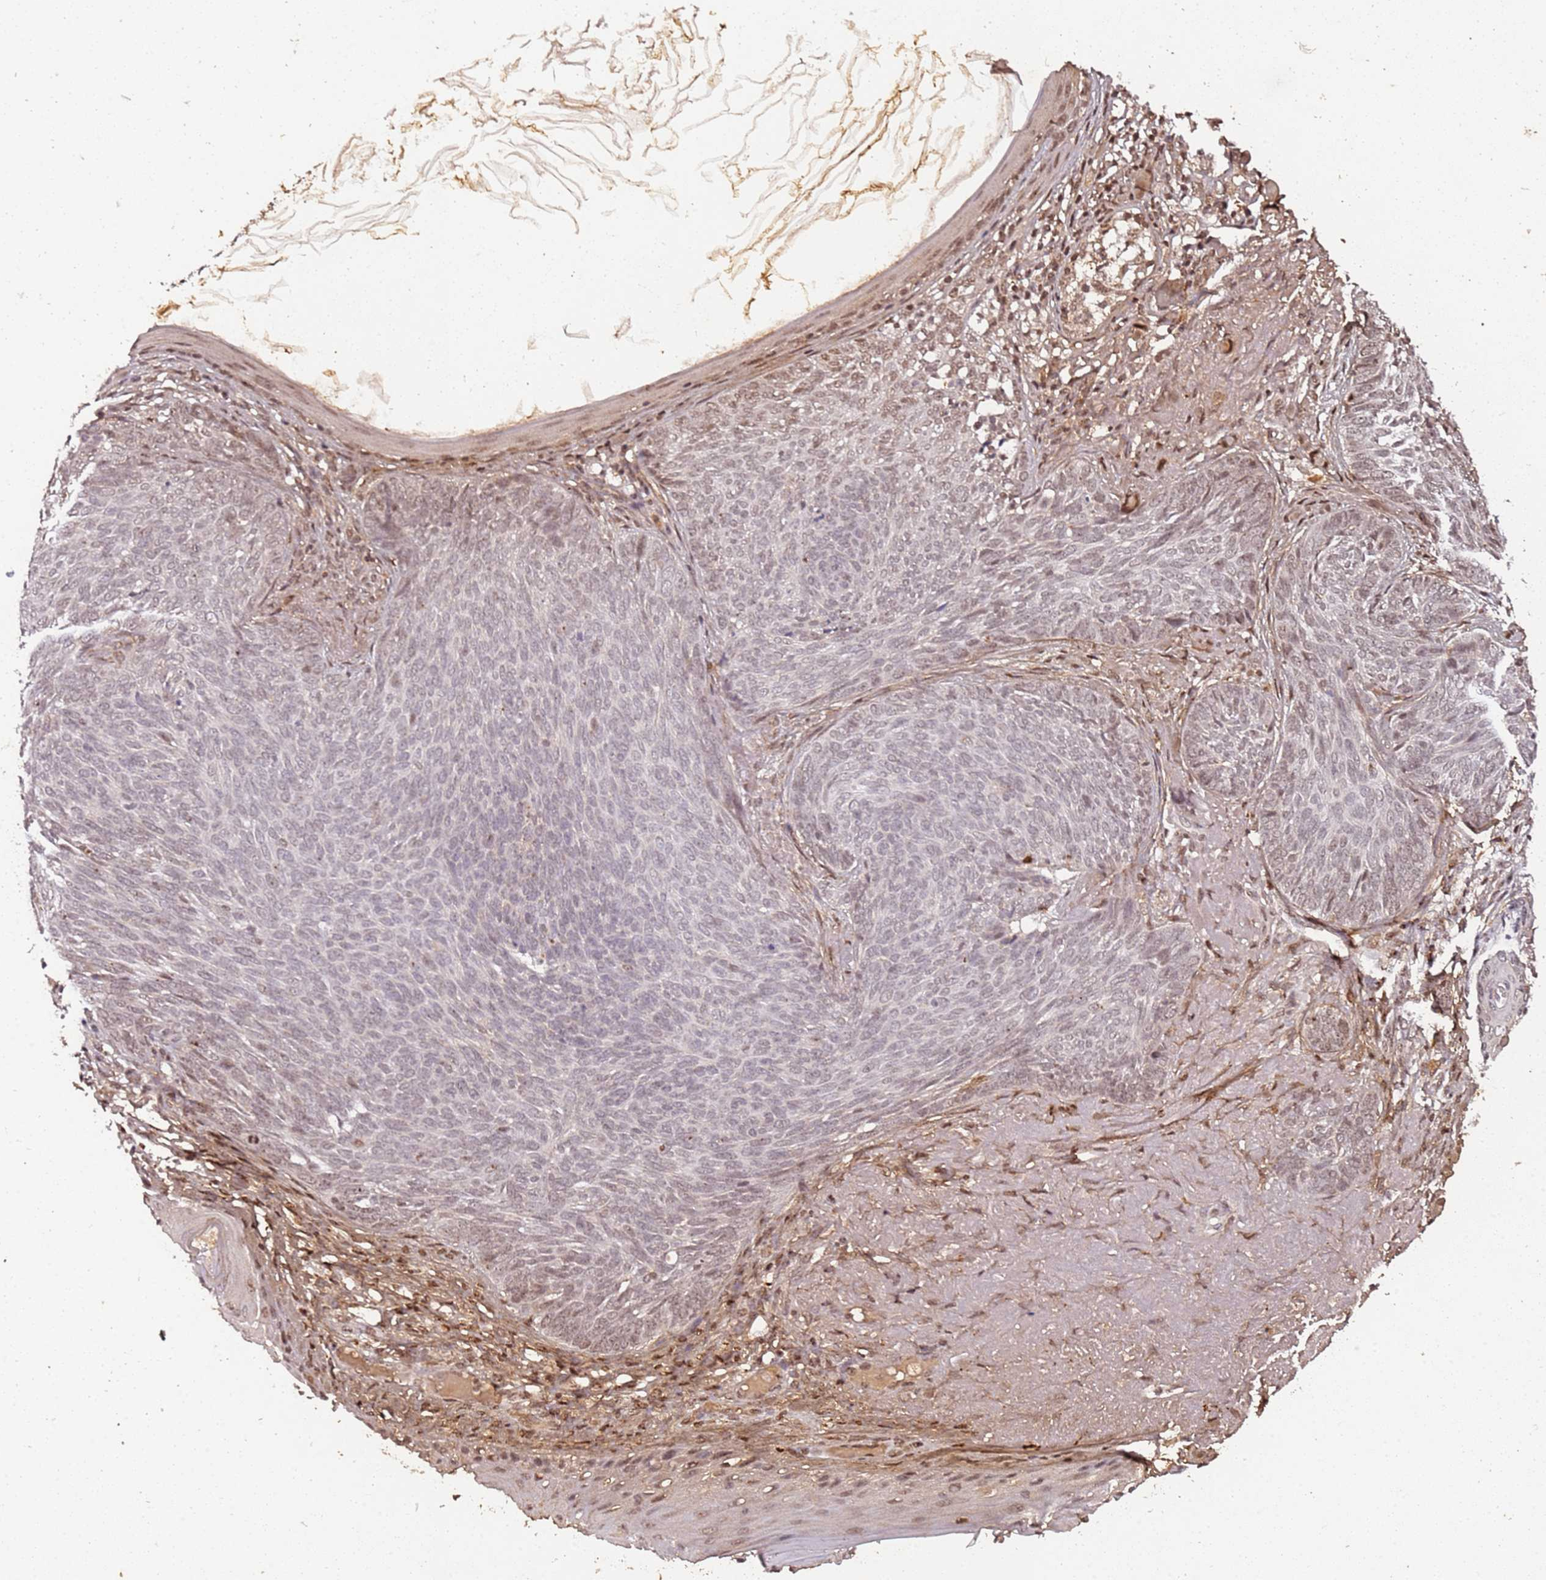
{"staining": {"intensity": "negative", "quantity": "none", "location": "none"}, "tissue": "skin cancer", "cell_type": "Tumor cells", "image_type": "cancer", "snomed": [{"axis": "morphology", "description": "Basal cell carcinoma"}, {"axis": "topography", "description": "Skin"}], "caption": "The micrograph shows no staining of tumor cells in basal cell carcinoma (skin).", "gene": "COL1A2", "patient": {"sex": "female", "age": 86}}